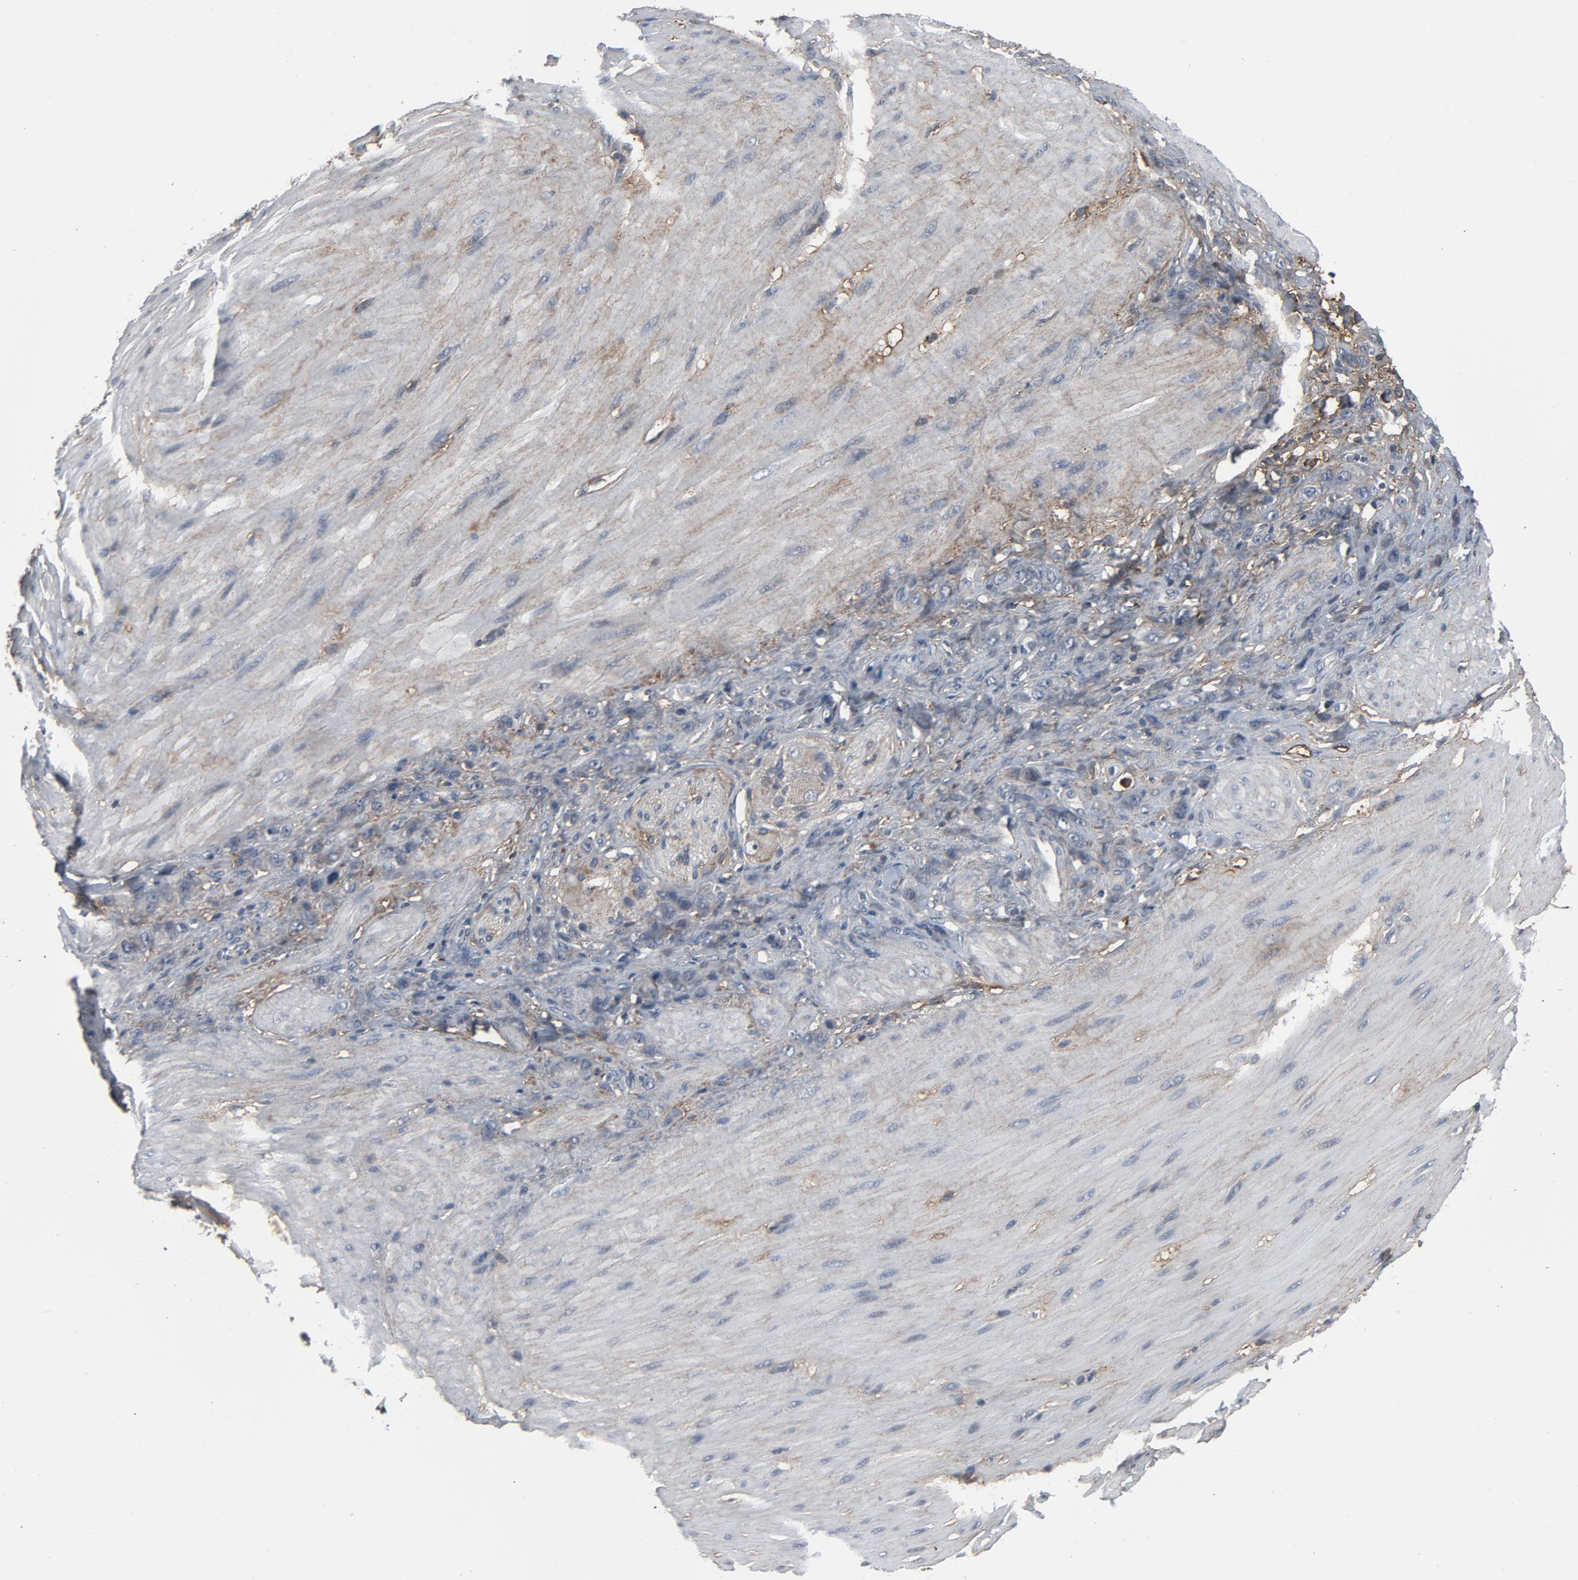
{"staining": {"intensity": "negative", "quantity": "none", "location": "none"}, "tissue": "stomach cancer", "cell_type": "Tumor cells", "image_type": "cancer", "snomed": [{"axis": "morphology", "description": "Normal tissue, NOS"}, {"axis": "morphology", "description": "Adenocarcinoma, NOS"}, {"axis": "topography", "description": "Stomach"}], "caption": "Human stomach cancer stained for a protein using IHC demonstrates no expression in tumor cells.", "gene": "PDZD4", "patient": {"sex": "male", "age": 82}}